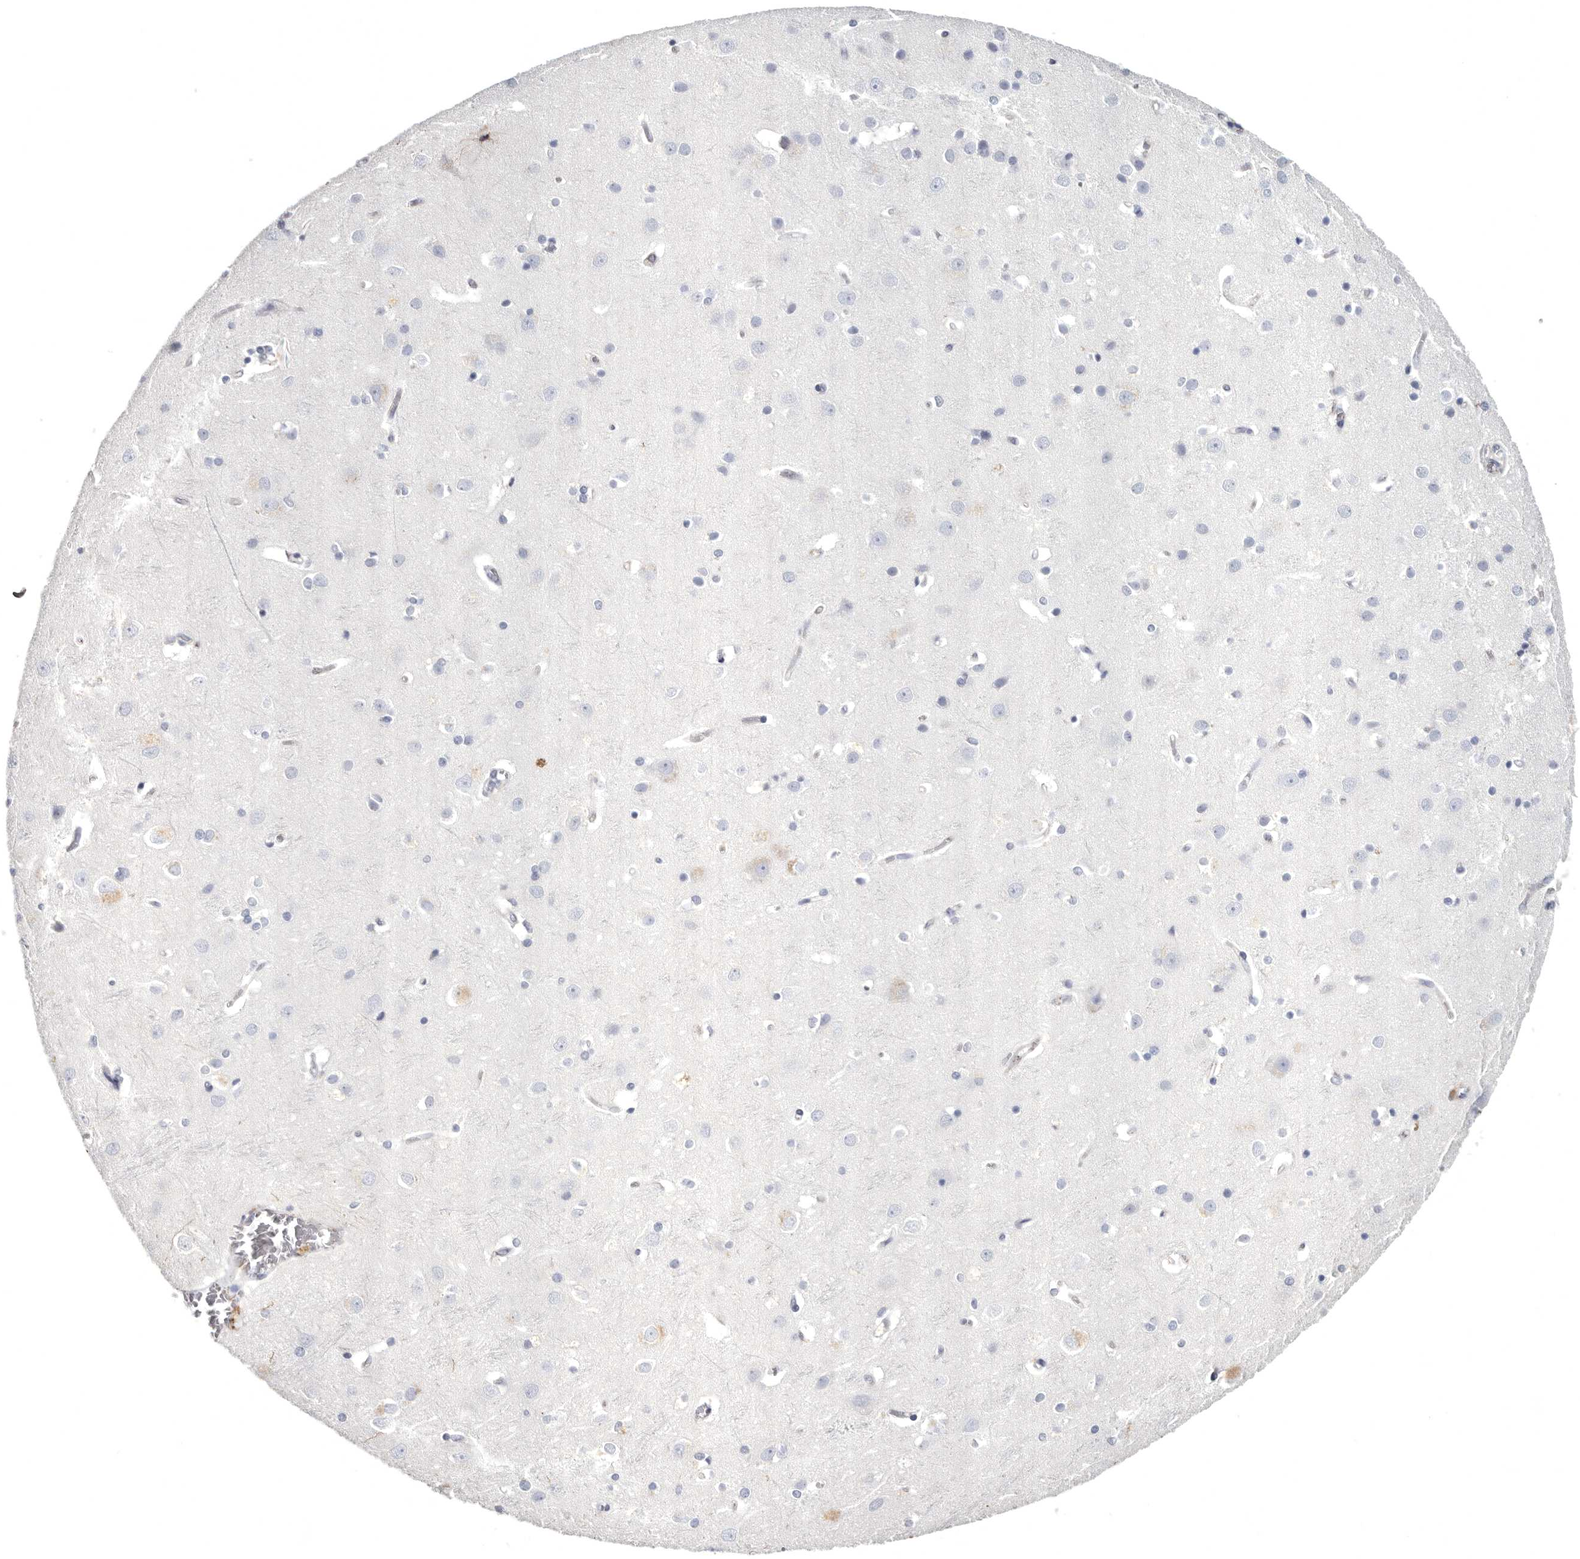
{"staining": {"intensity": "negative", "quantity": "none", "location": "none"}, "tissue": "cerebral cortex", "cell_type": "Endothelial cells", "image_type": "normal", "snomed": [{"axis": "morphology", "description": "Normal tissue, NOS"}, {"axis": "topography", "description": "Cerebral cortex"}], "caption": "The micrograph reveals no significant positivity in endothelial cells of cerebral cortex.", "gene": "WRAP73", "patient": {"sex": "male", "age": 54}}